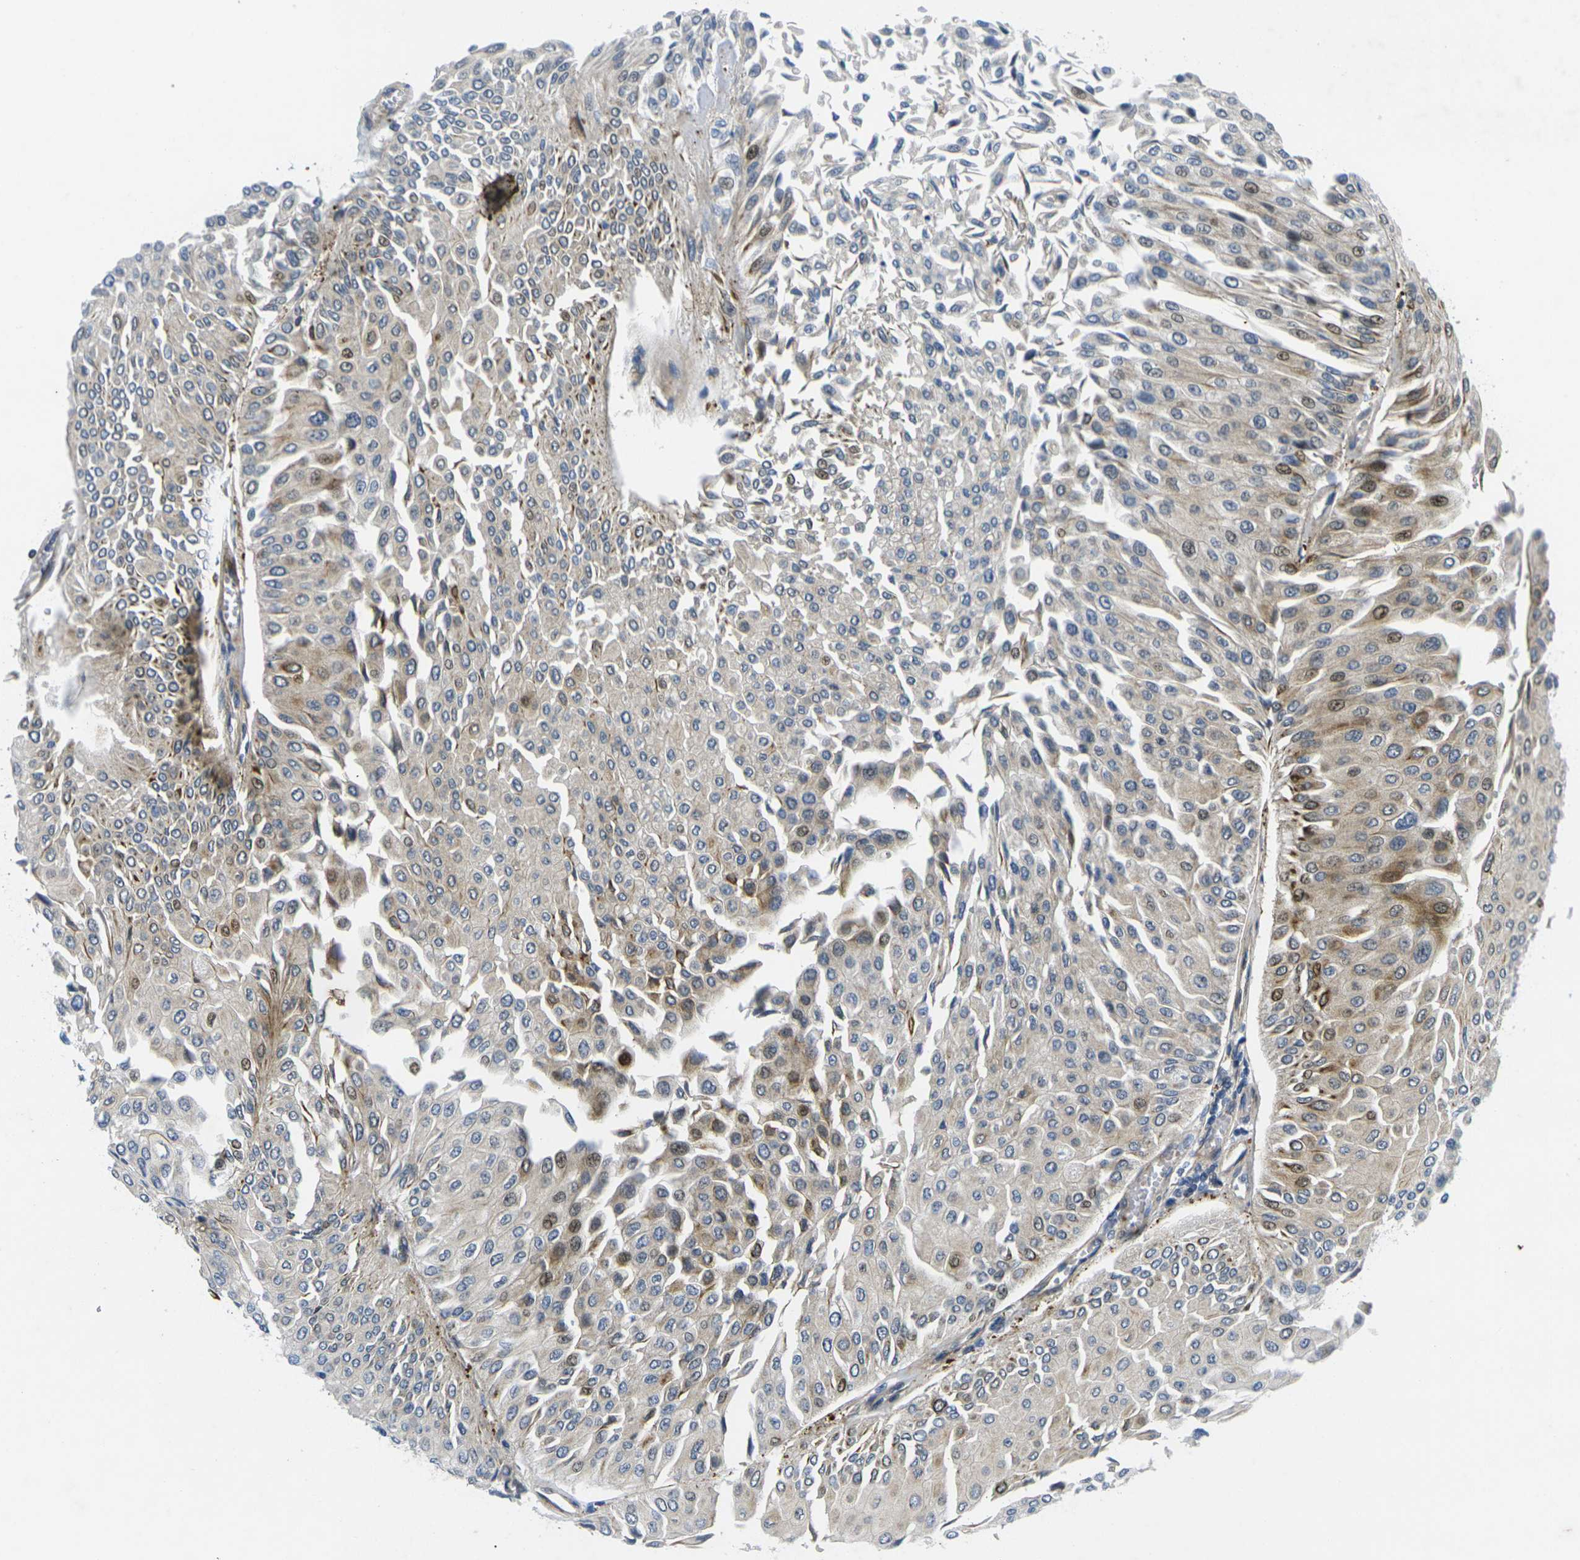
{"staining": {"intensity": "moderate", "quantity": "<25%", "location": "cytoplasmic/membranous"}, "tissue": "urothelial cancer", "cell_type": "Tumor cells", "image_type": "cancer", "snomed": [{"axis": "morphology", "description": "Urothelial carcinoma, Low grade"}, {"axis": "topography", "description": "Urinary bladder"}], "caption": "Immunohistochemistry of urothelial cancer reveals low levels of moderate cytoplasmic/membranous positivity in about <25% of tumor cells. Using DAB (brown) and hematoxylin (blue) stains, captured at high magnification using brightfield microscopy.", "gene": "ROBO2", "patient": {"sex": "male", "age": 67}}